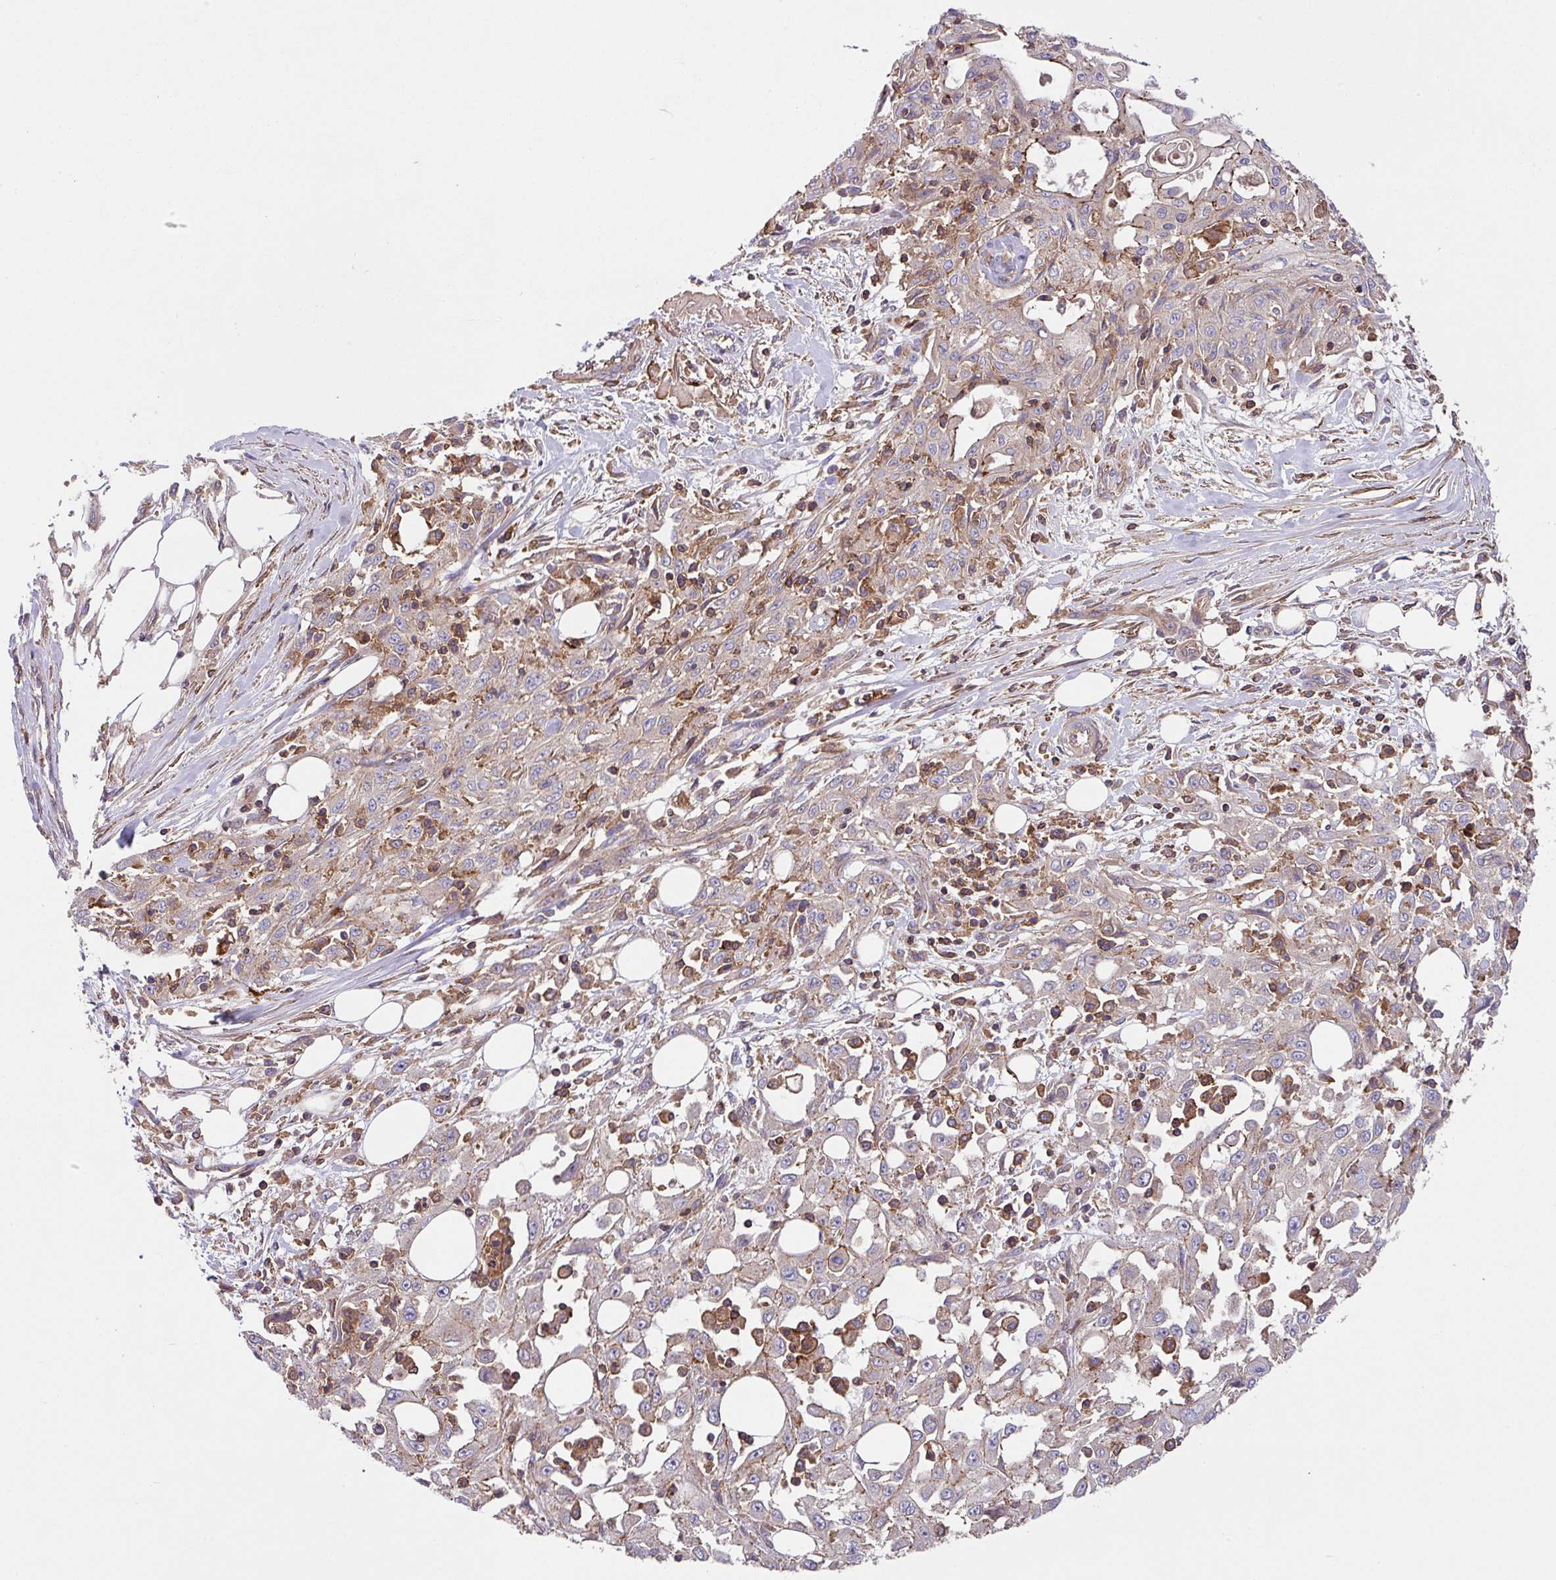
{"staining": {"intensity": "negative", "quantity": "none", "location": "none"}, "tissue": "skin cancer", "cell_type": "Tumor cells", "image_type": "cancer", "snomed": [{"axis": "morphology", "description": "Squamous cell carcinoma, NOS"}, {"axis": "morphology", "description": "Squamous cell carcinoma, metastatic, NOS"}, {"axis": "topography", "description": "Skin"}, {"axis": "topography", "description": "Lymph node"}], "caption": "This is an IHC photomicrograph of human skin cancer. There is no staining in tumor cells.", "gene": "RIC1", "patient": {"sex": "male", "age": 75}}